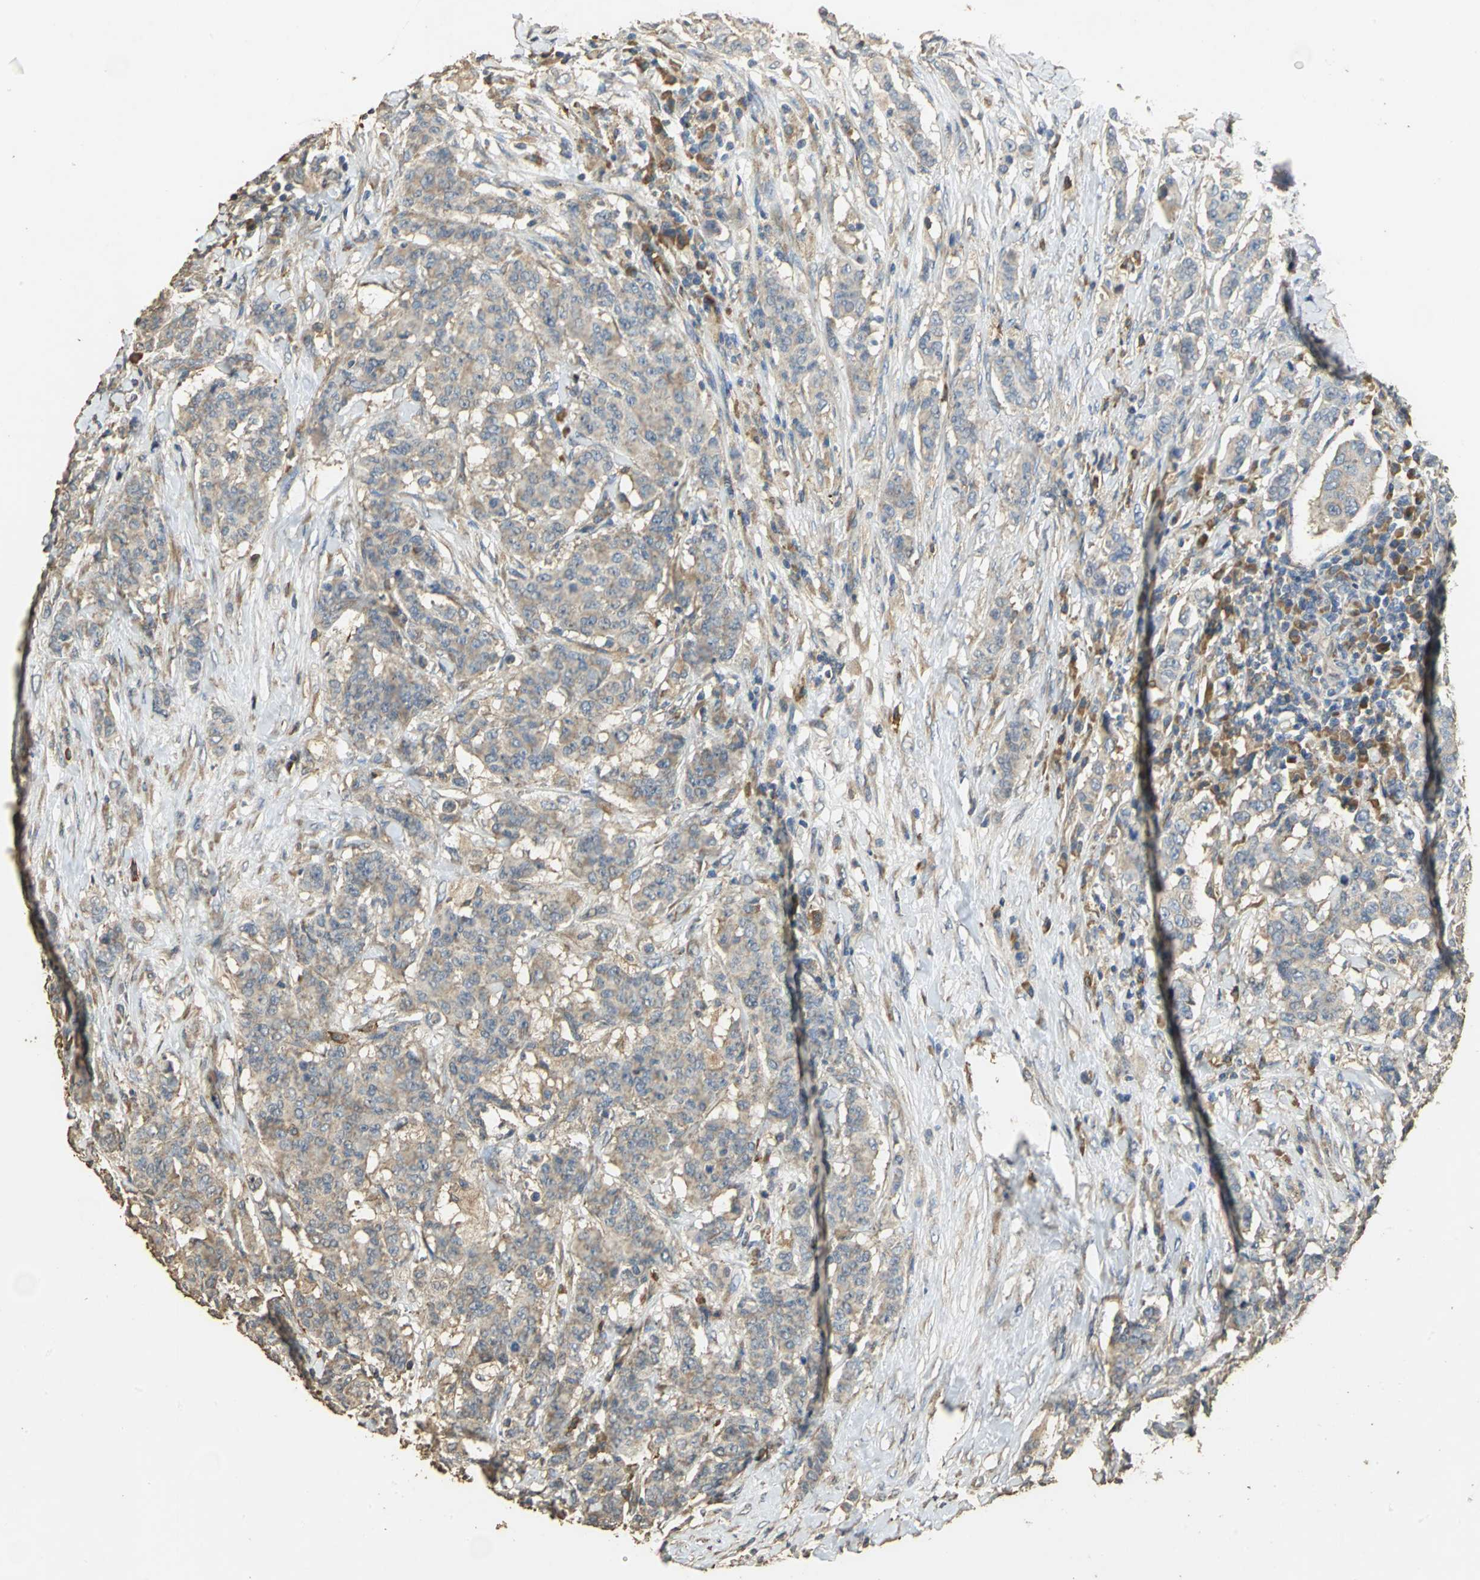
{"staining": {"intensity": "weak", "quantity": ">75%", "location": "cytoplasmic/membranous"}, "tissue": "breast cancer", "cell_type": "Tumor cells", "image_type": "cancer", "snomed": [{"axis": "morphology", "description": "Duct carcinoma"}, {"axis": "topography", "description": "Breast"}], "caption": "The histopathology image demonstrates immunohistochemical staining of breast invasive ductal carcinoma. There is weak cytoplasmic/membranous staining is identified in about >75% of tumor cells. Immunohistochemistry stains the protein in brown and the nuclei are stained blue.", "gene": "ACSL4", "patient": {"sex": "female", "age": 40}}